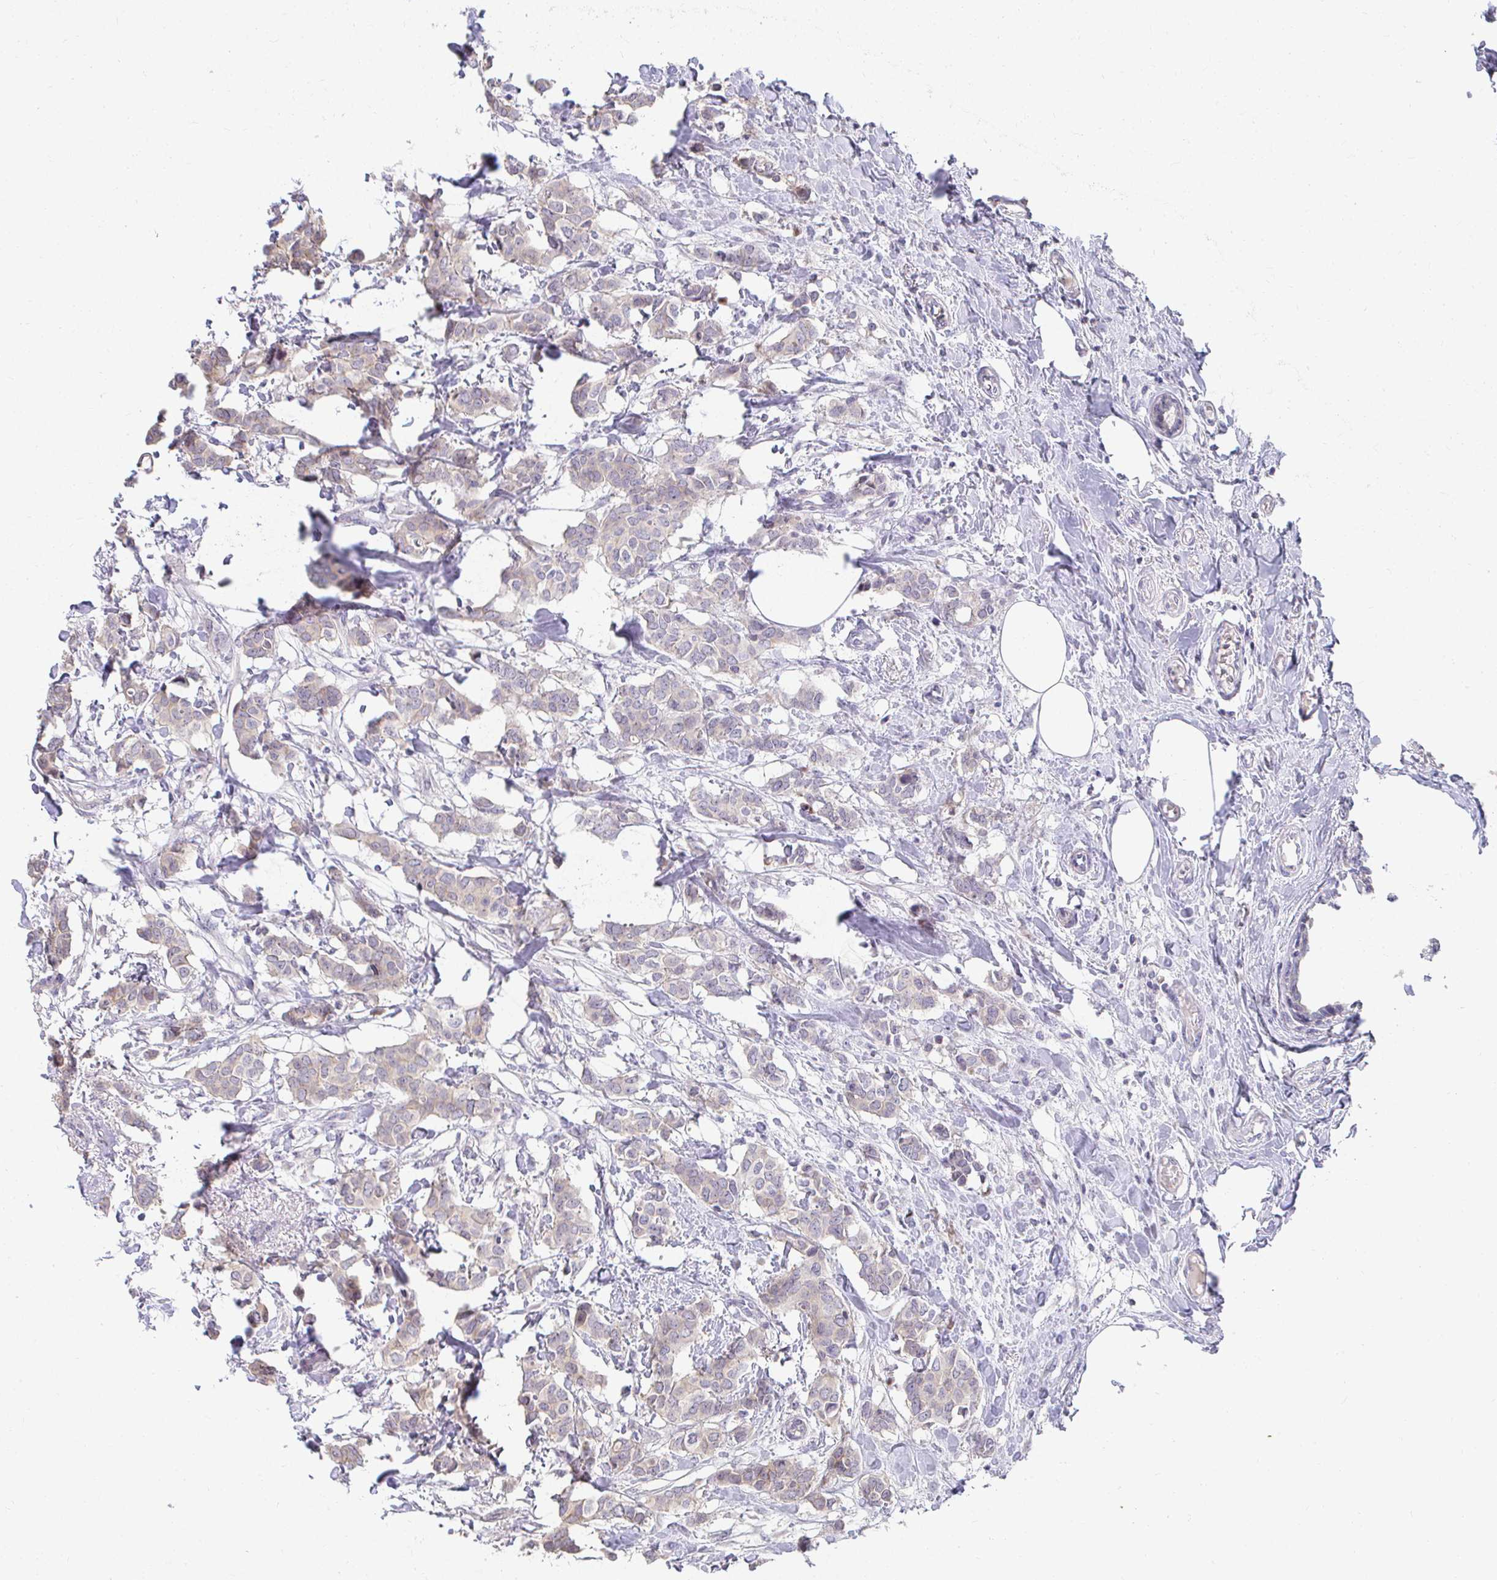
{"staining": {"intensity": "weak", "quantity": "<25%", "location": "cytoplasmic/membranous"}, "tissue": "breast cancer", "cell_type": "Tumor cells", "image_type": "cancer", "snomed": [{"axis": "morphology", "description": "Duct carcinoma"}, {"axis": "topography", "description": "Breast"}], "caption": "Immunohistochemistry (IHC) of human breast invasive ductal carcinoma shows no staining in tumor cells.", "gene": "ANK3", "patient": {"sex": "female", "age": 62}}